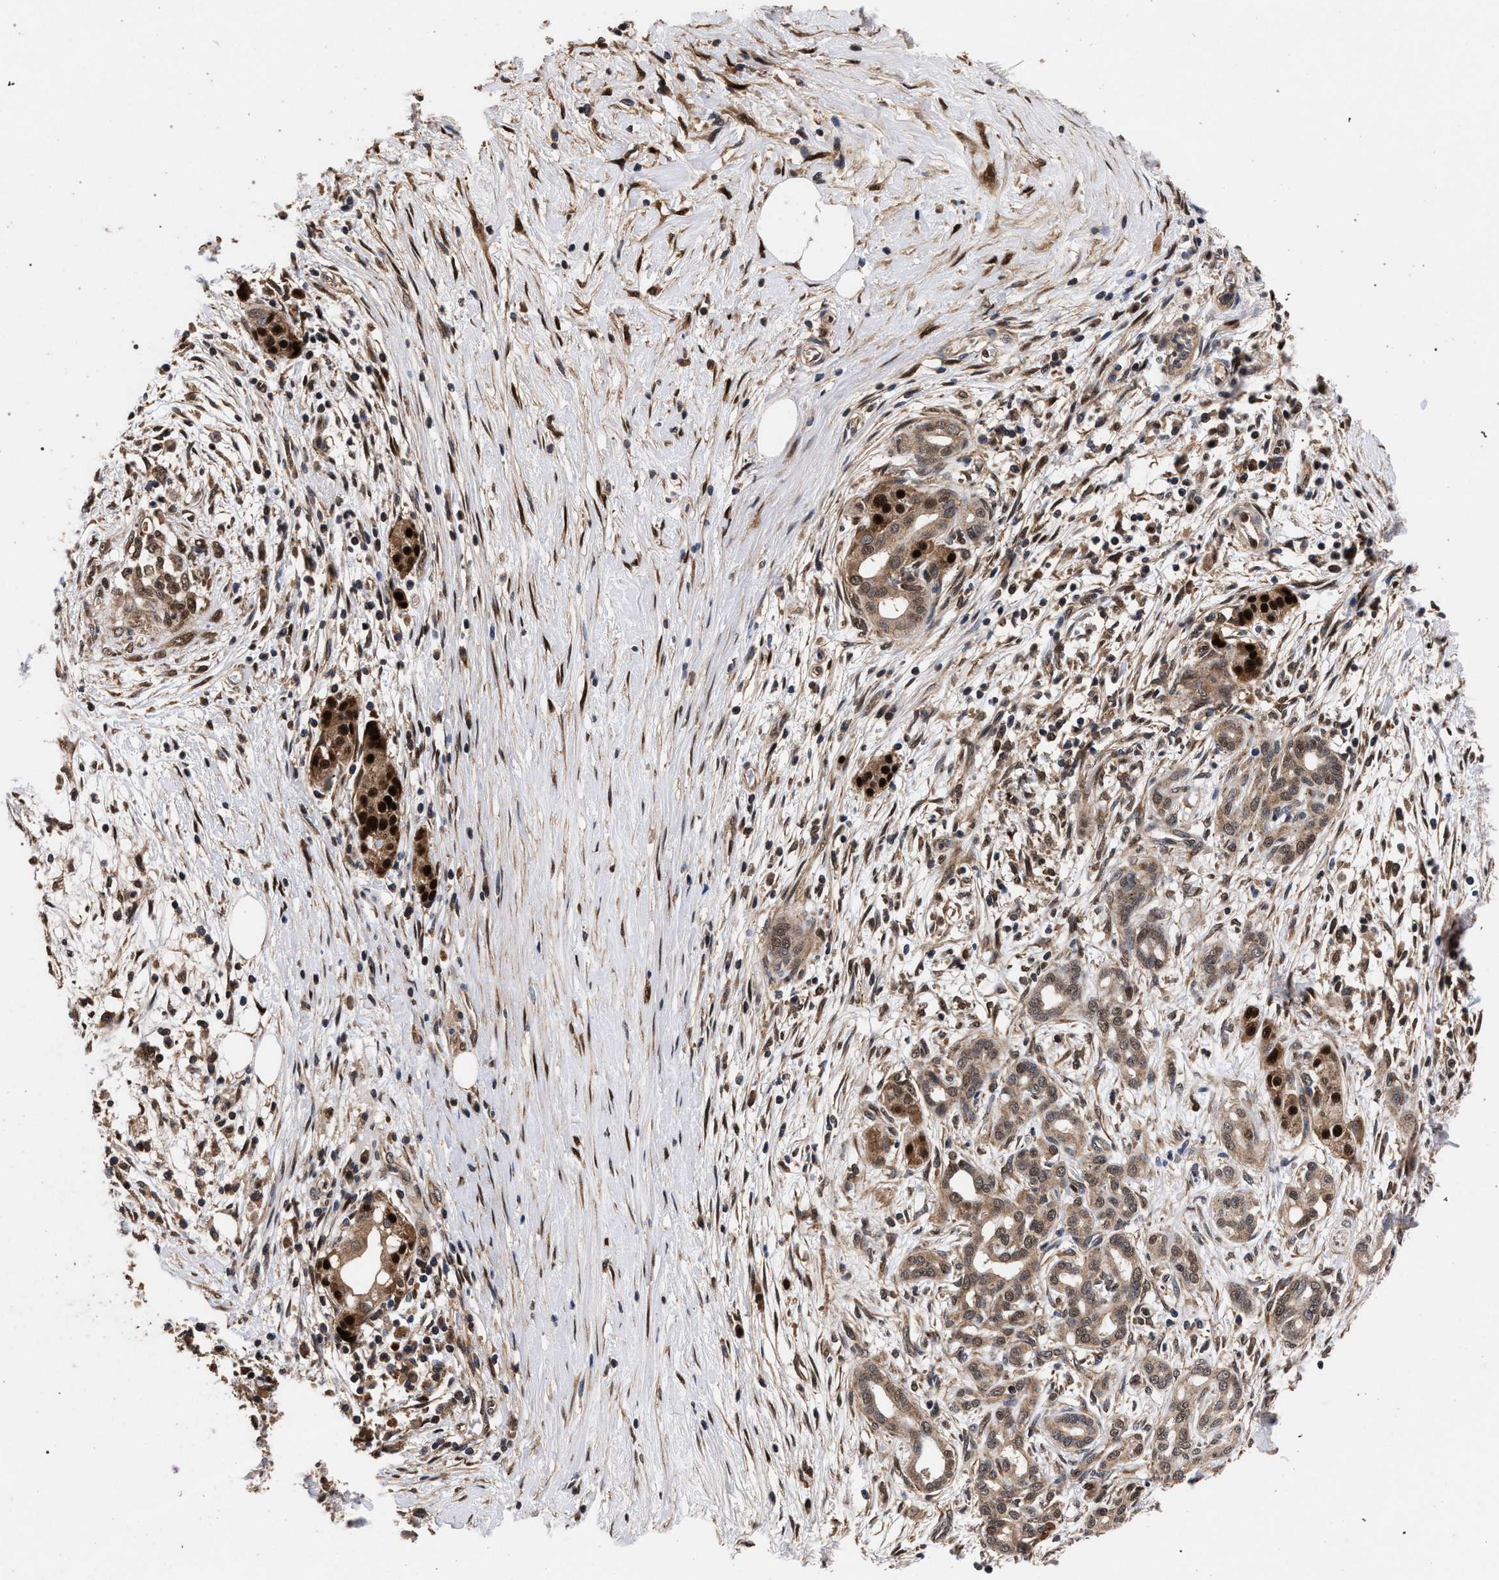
{"staining": {"intensity": "moderate", "quantity": ">75%", "location": "cytoplasmic/membranous,nuclear"}, "tissue": "pancreatic cancer", "cell_type": "Tumor cells", "image_type": "cancer", "snomed": [{"axis": "morphology", "description": "Adenocarcinoma, NOS"}, {"axis": "topography", "description": "Pancreas"}], "caption": "High-magnification brightfield microscopy of adenocarcinoma (pancreatic) stained with DAB (3,3'-diaminobenzidine) (brown) and counterstained with hematoxylin (blue). tumor cells exhibit moderate cytoplasmic/membranous and nuclear expression is identified in approximately>75% of cells. (DAB = brown stain, brightfield microscopy at high magnification).", "gene": "ACOX1", "patient": {"sex": "male", "age": 58}}